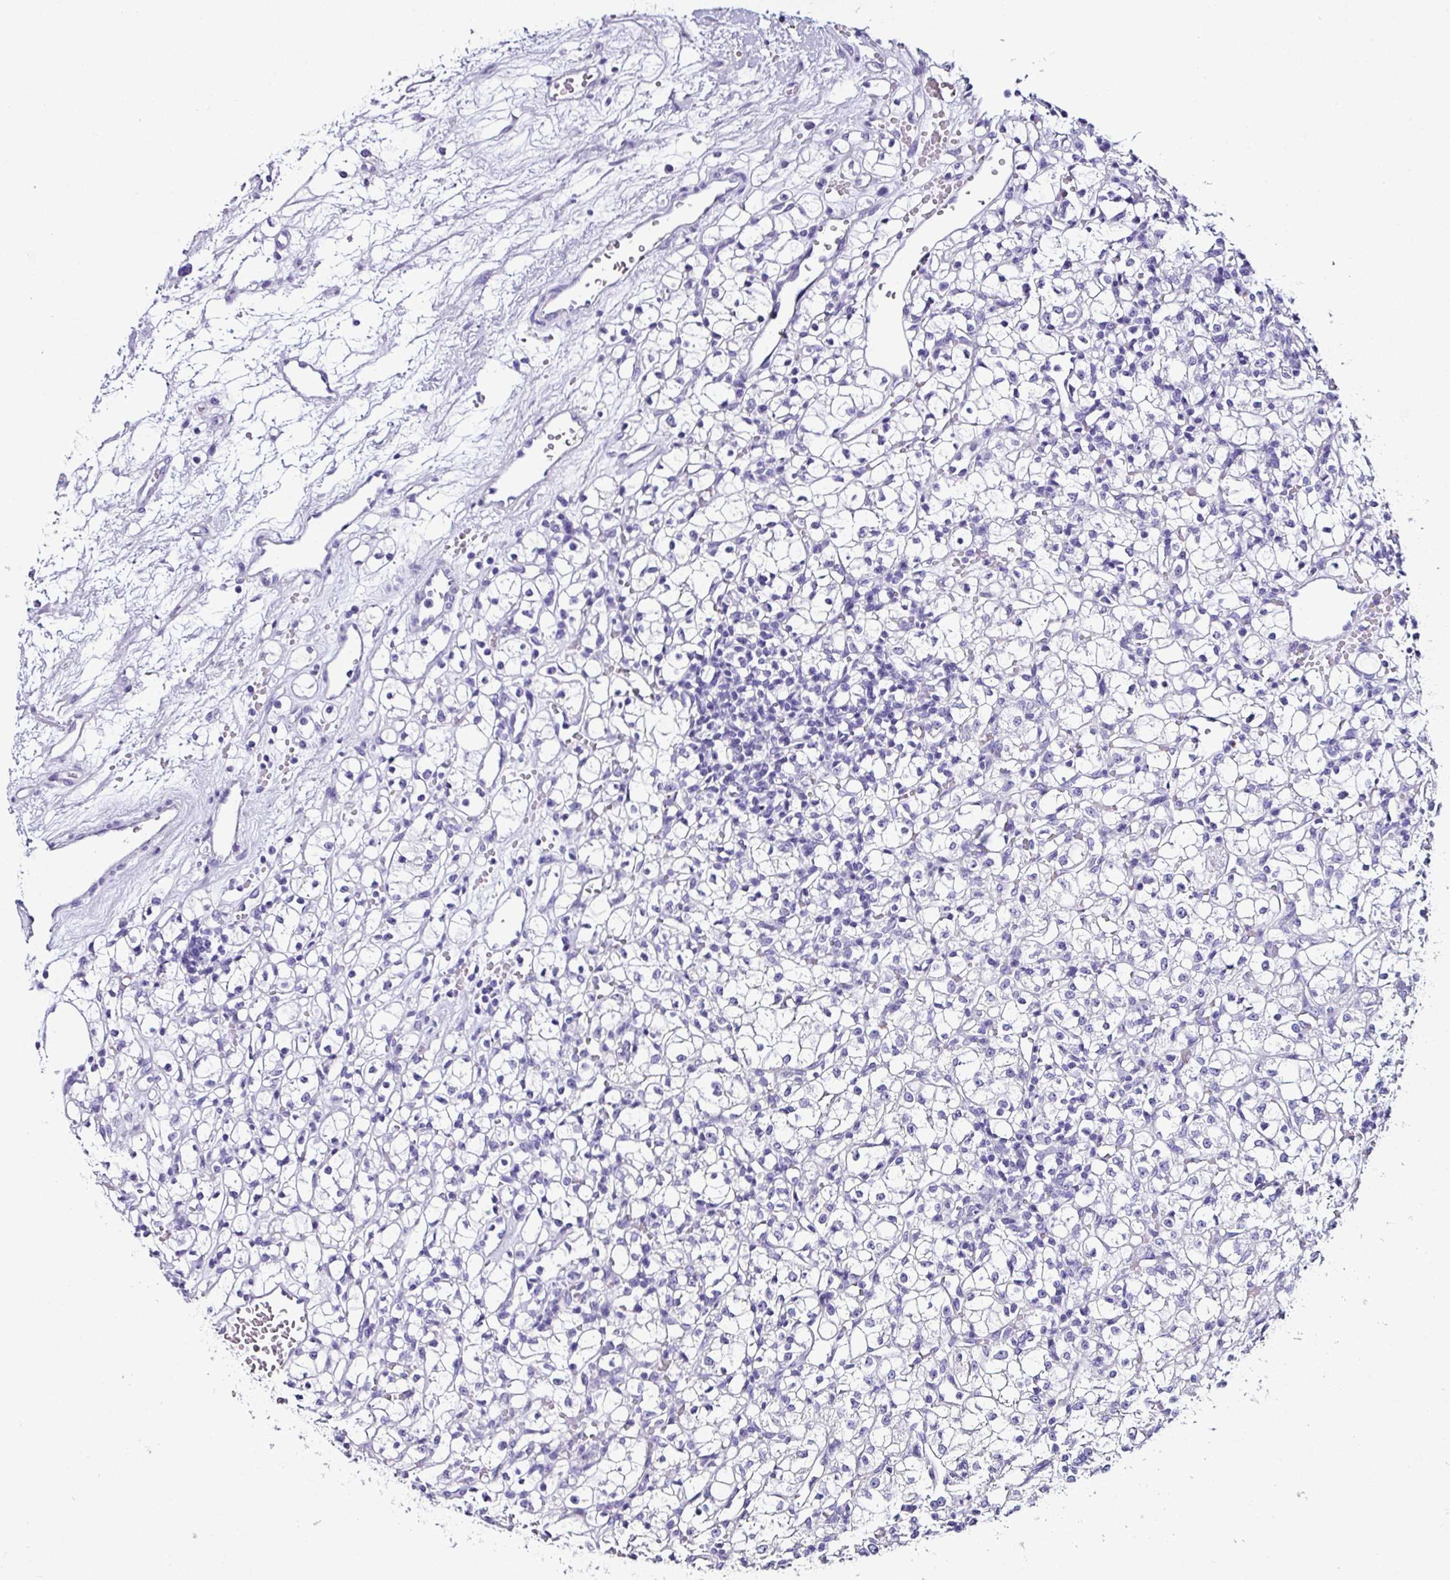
{"staining": {"intensity": "negative", "quantity": "none", "location": "none"}, "tissue": "renal cancer", "cell_type": "Tumor cells", "image_type": "cancer", "snomed": [{"axis": "morphology", "description": "Adenocarcinoma, NOS"}, {"axis": "topography", "description": "Kidney"}], "caption": "This image is of adenocarcinoma (renal) stained with immunohistochemistry (IHC) to label a protein in brown with the nuclei are counter-stained blue. There is no staining in tumor cells. (DAB immunohistochemistry (IHC) visualized using brightfield microscopy, high magnification).", "gene": "NAPSA", "patient": {"sex": "female", "age": 59}}